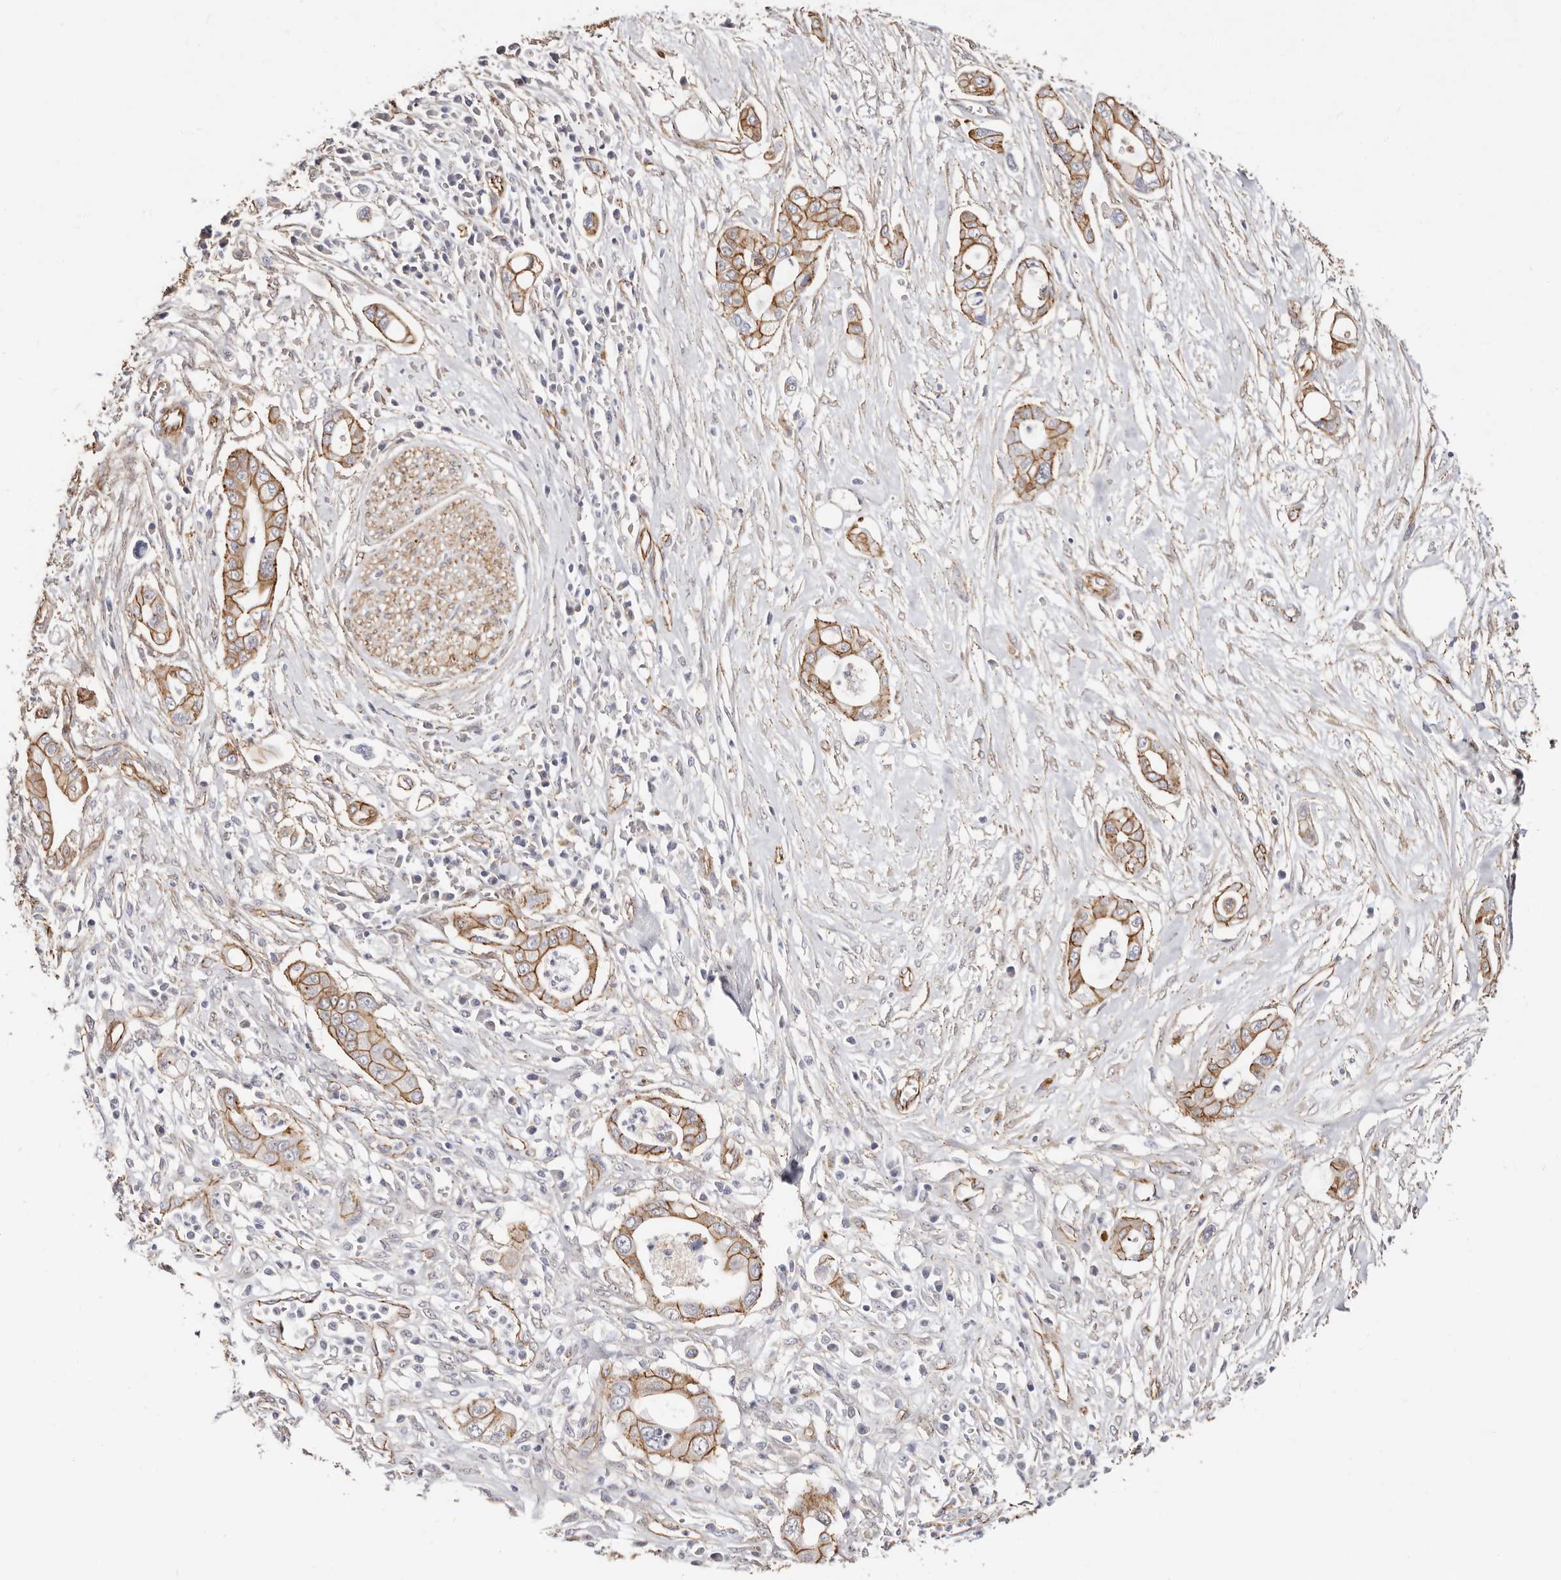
{"staining": {"intensity": "strong", "quantity": ">75%", "location": "cytoplasmic/membranous"}, "tissue": "pancreatic cancer", "cell_type": "Tumor cells", "image_type": "cancer", "snomed": [{"axis": "morphology", "description": "Adenocarcinoma, NOS"}, {"axis": "topography", "description": "Pancreas"}], "caption": "There is high levels of strong cytoplasmic/membranous positivity in tumor cells of pancreatic cancer (adenocarcinoma), as demonstrated by immunohistochemical staining (brown color).", "gene": "CTNNB1", "patient": {"sex": "male", "age": 68}}